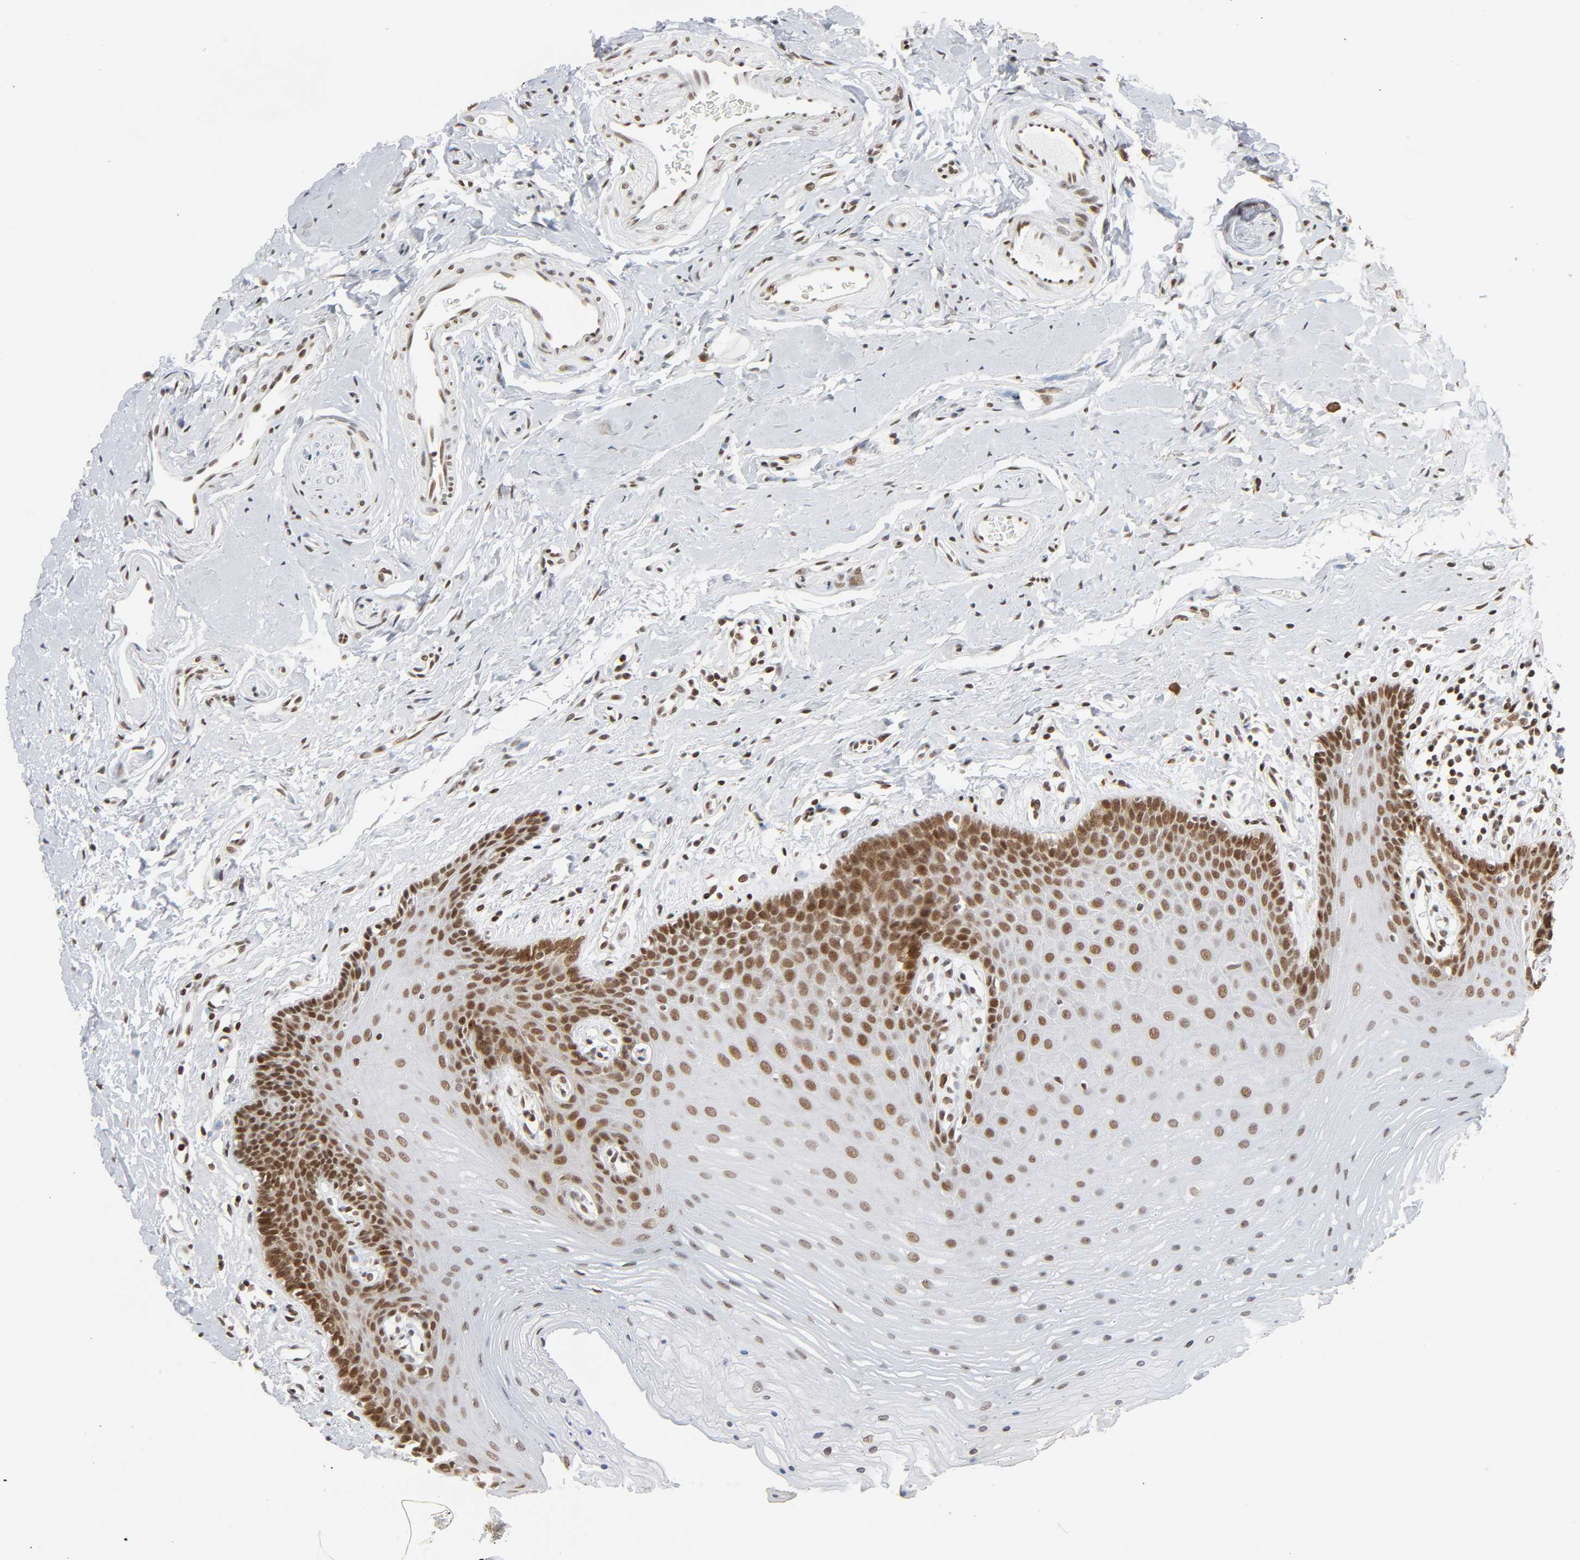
{"staining": {"intensity": "moderate", "quantity": ">75%", "location": "nuclear"}, "tissue": "oral mucosa", "cell_type": "Squamous epithelial cells", "image_type": "normal", "snomed": [{"axis": "morphology", "description": "Normal tissue, NOS"}, {"axis": "topography", "description": "Oral tissue"}], "caption": "A high-resolution histopathology image shows IHC staining of normal oral mucosa, which demonstrates moderate nuclear positivity in approximately >75% of squamous epithelial cells. (DAB = brown stain, brightfield microscopy at high magnification).", "gene": "SUMO1", "patient": {"sex": "male", "age": 62}}